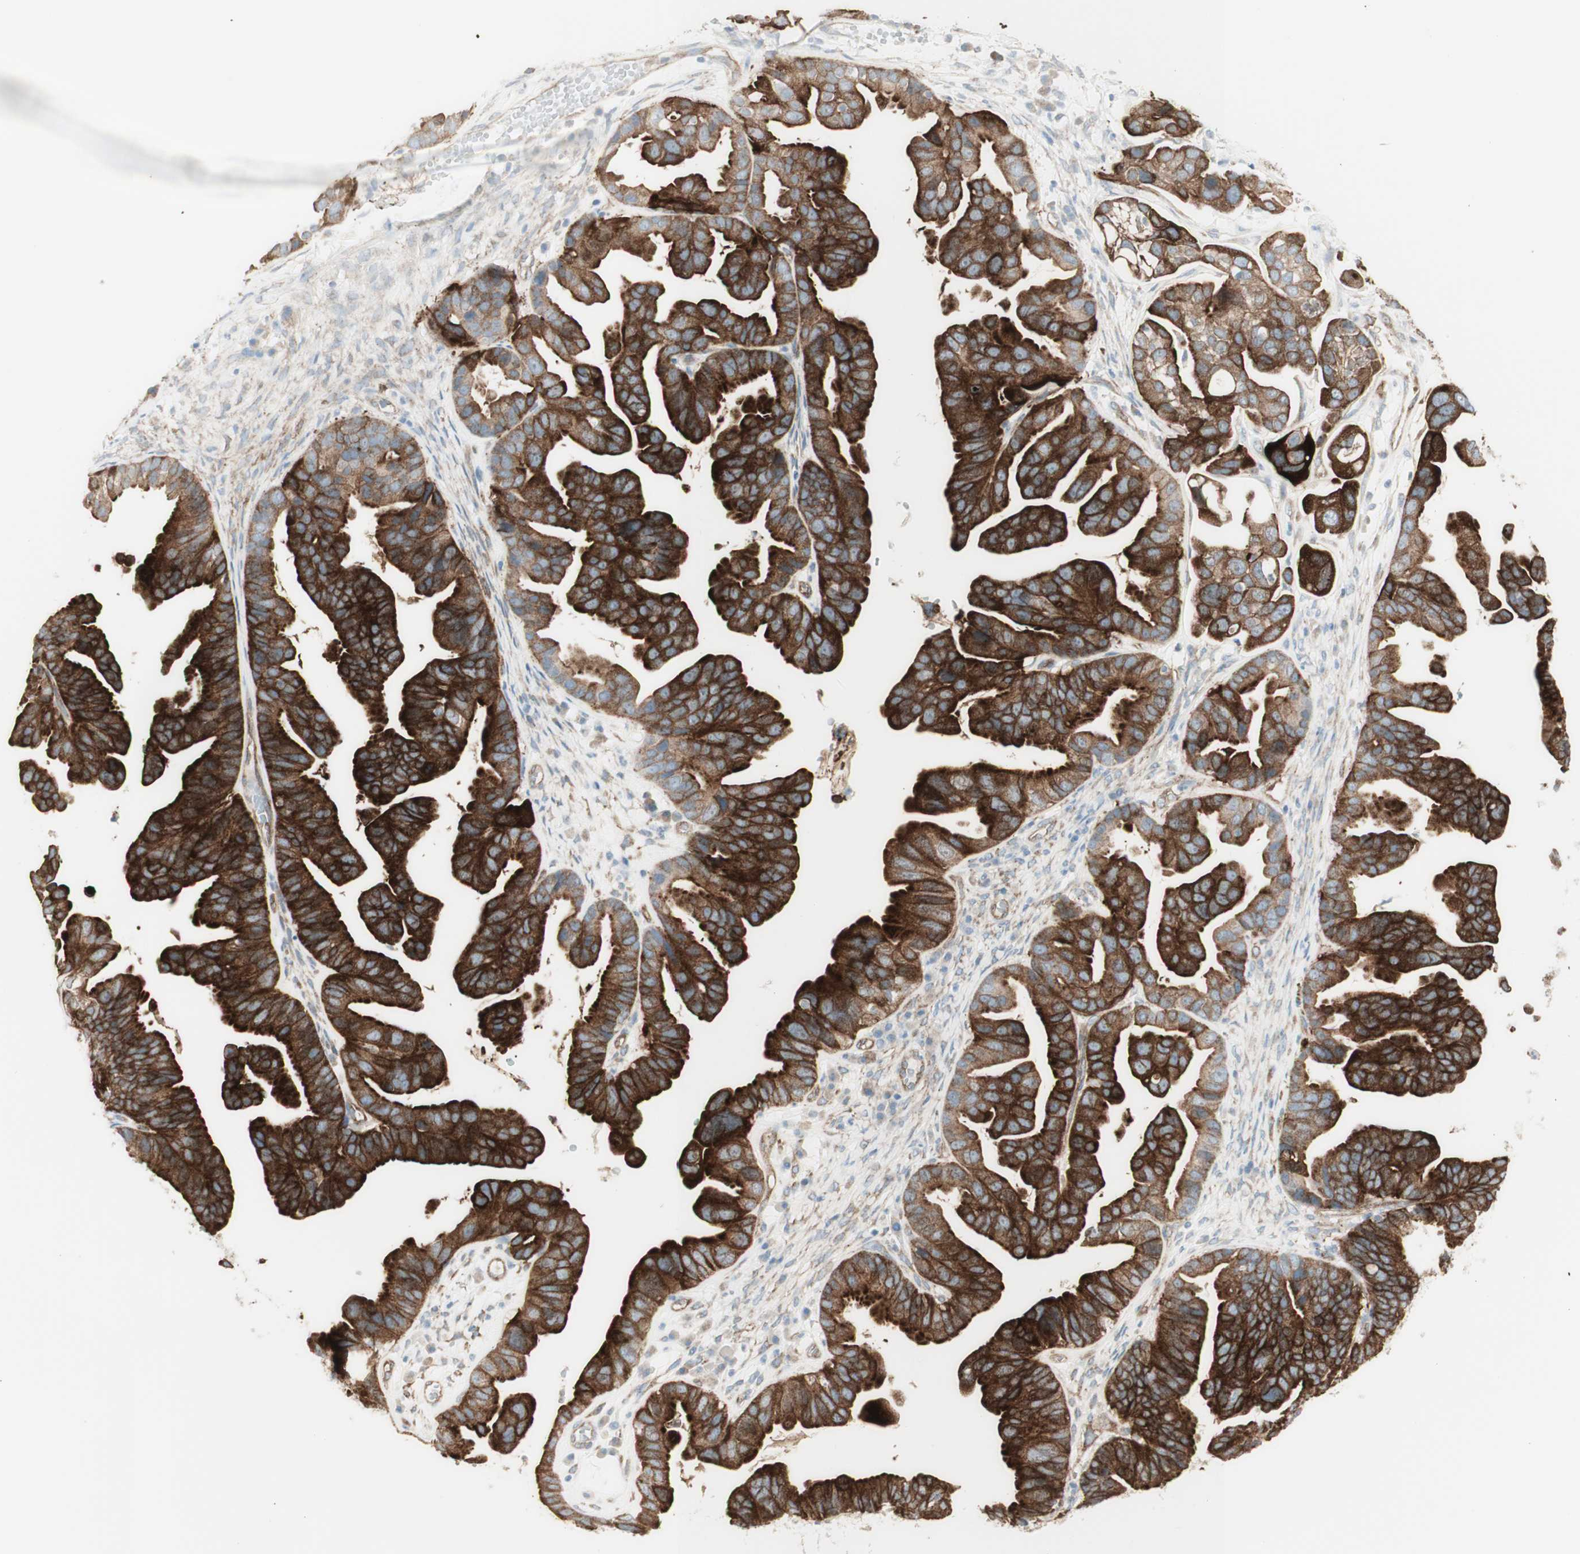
{"staining": {"intensity": "moderate", "quantity": "25%-75%", "location": "cytoplasmic/membranous"}, "tissue": "ovarian cancer", "cell_type": "Tumor cells", "image_type": "cancer", "snomed": [{"axis": "morphology", "description": "Cystadenocarcinoma, serous, NOS"}, {"axis": "topography", "description": "Ovary"}], "caption": "This image exhibits immunohistochemistry staining of human ovarian cancer (serous cystadenocarcinoma), with medium moderate cytoplasmic/membranous expression in approximately 25%-75% of tumor cells.", "gene": "MYO6", "patient": {"sex": "female", "age": 56}}